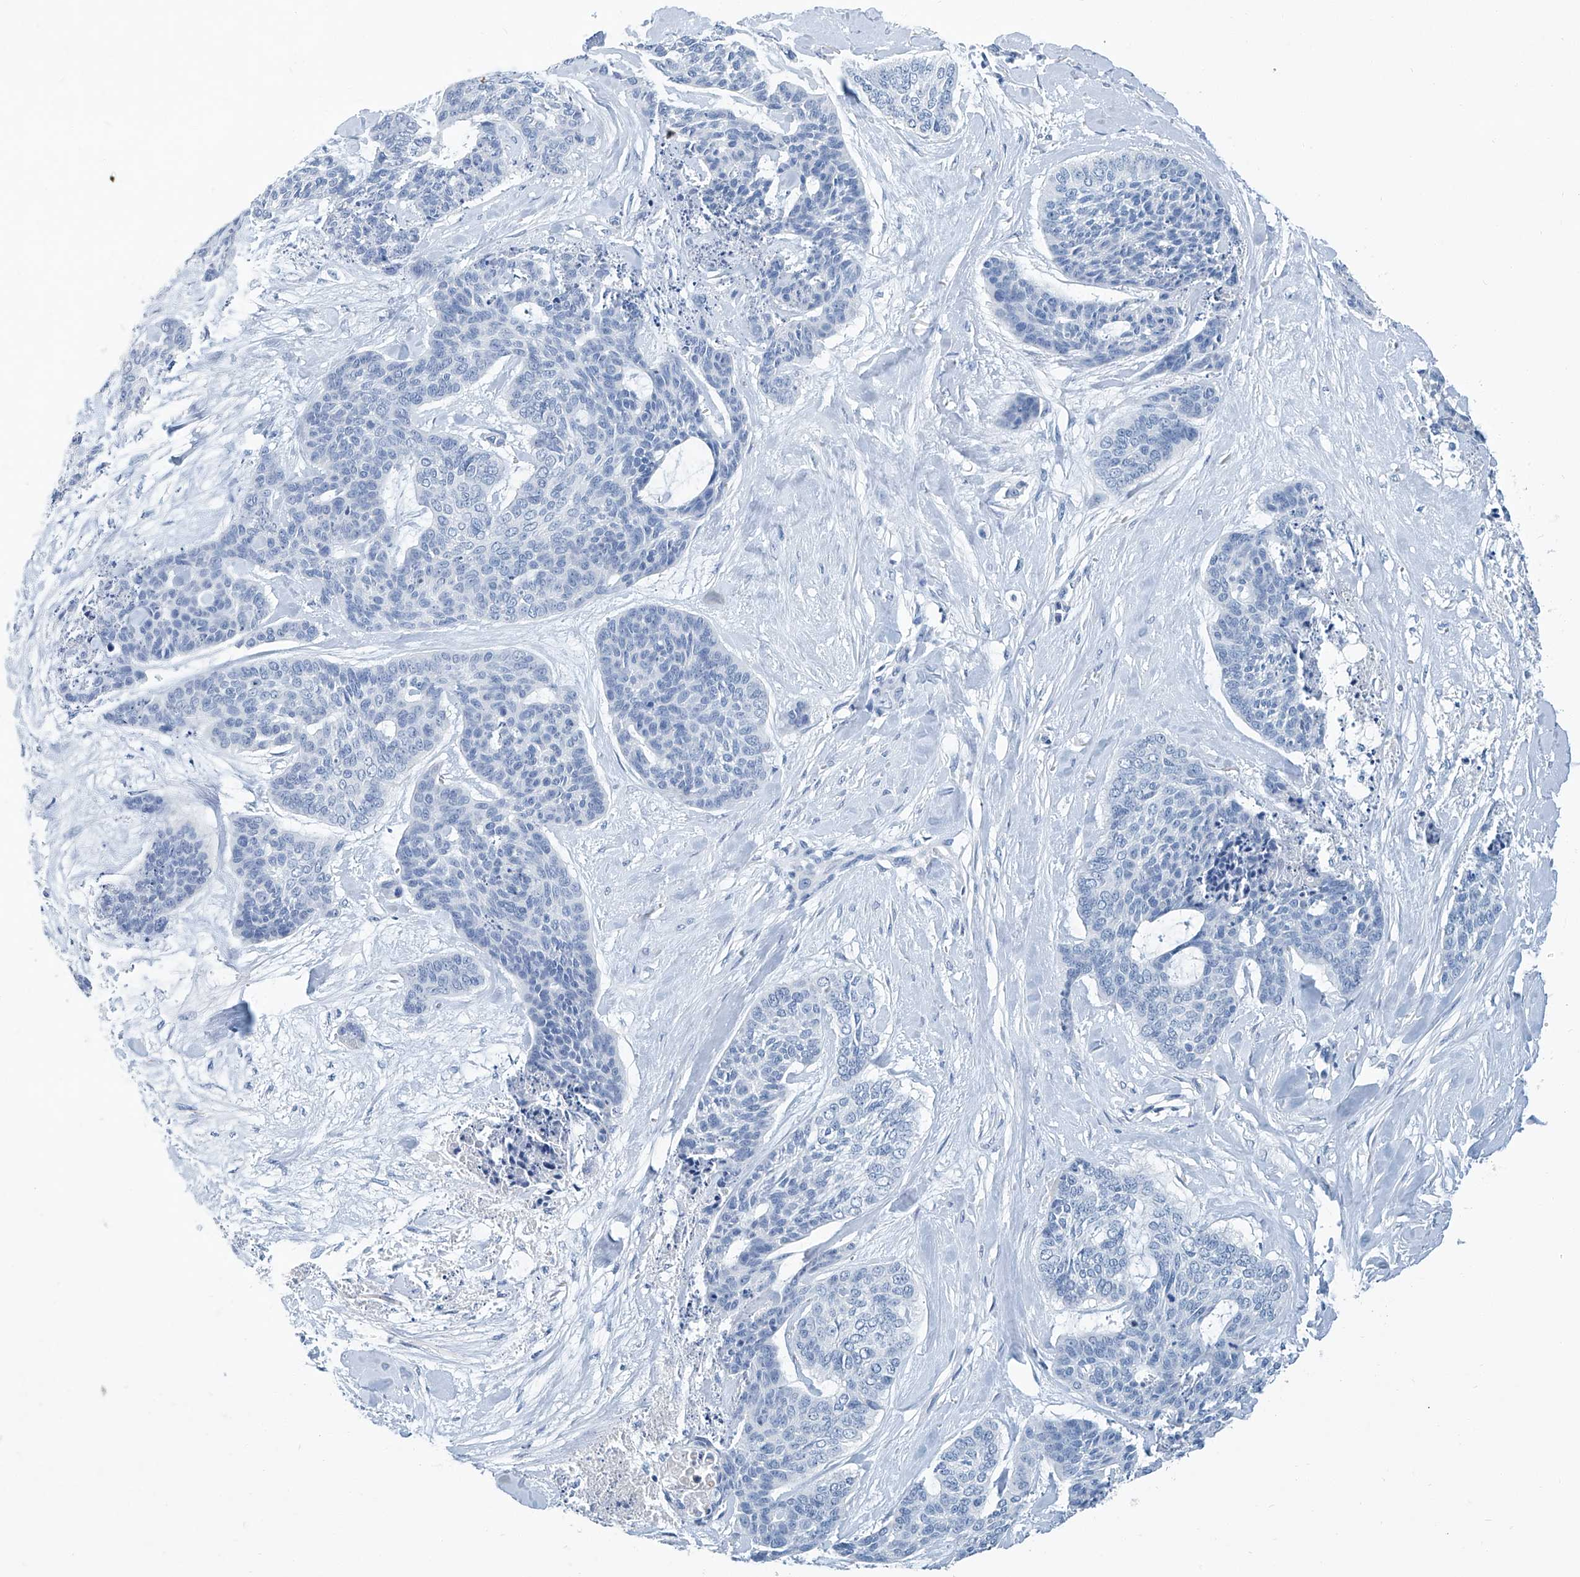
{"staining": {"intensity": "negative", "quantity": "none", "location": "none"}, "tissue": "skin cancer", "cell_type": "Tumor cells", "image_type": "cancer", "snomed": [{"axis": "morphology", "description": "Basal cell carcinoma"}, {"axis": "topography", "description": "Skin"}], "caption": "An immunohistochemistry (IHC) histopathology image of skin basal cell carcinoma is shown. There is no staining in tumor cells of skin basal cell carcinoma.", "gene": "CYP2A7", "patient": {"sex": "female", "age": 64}}